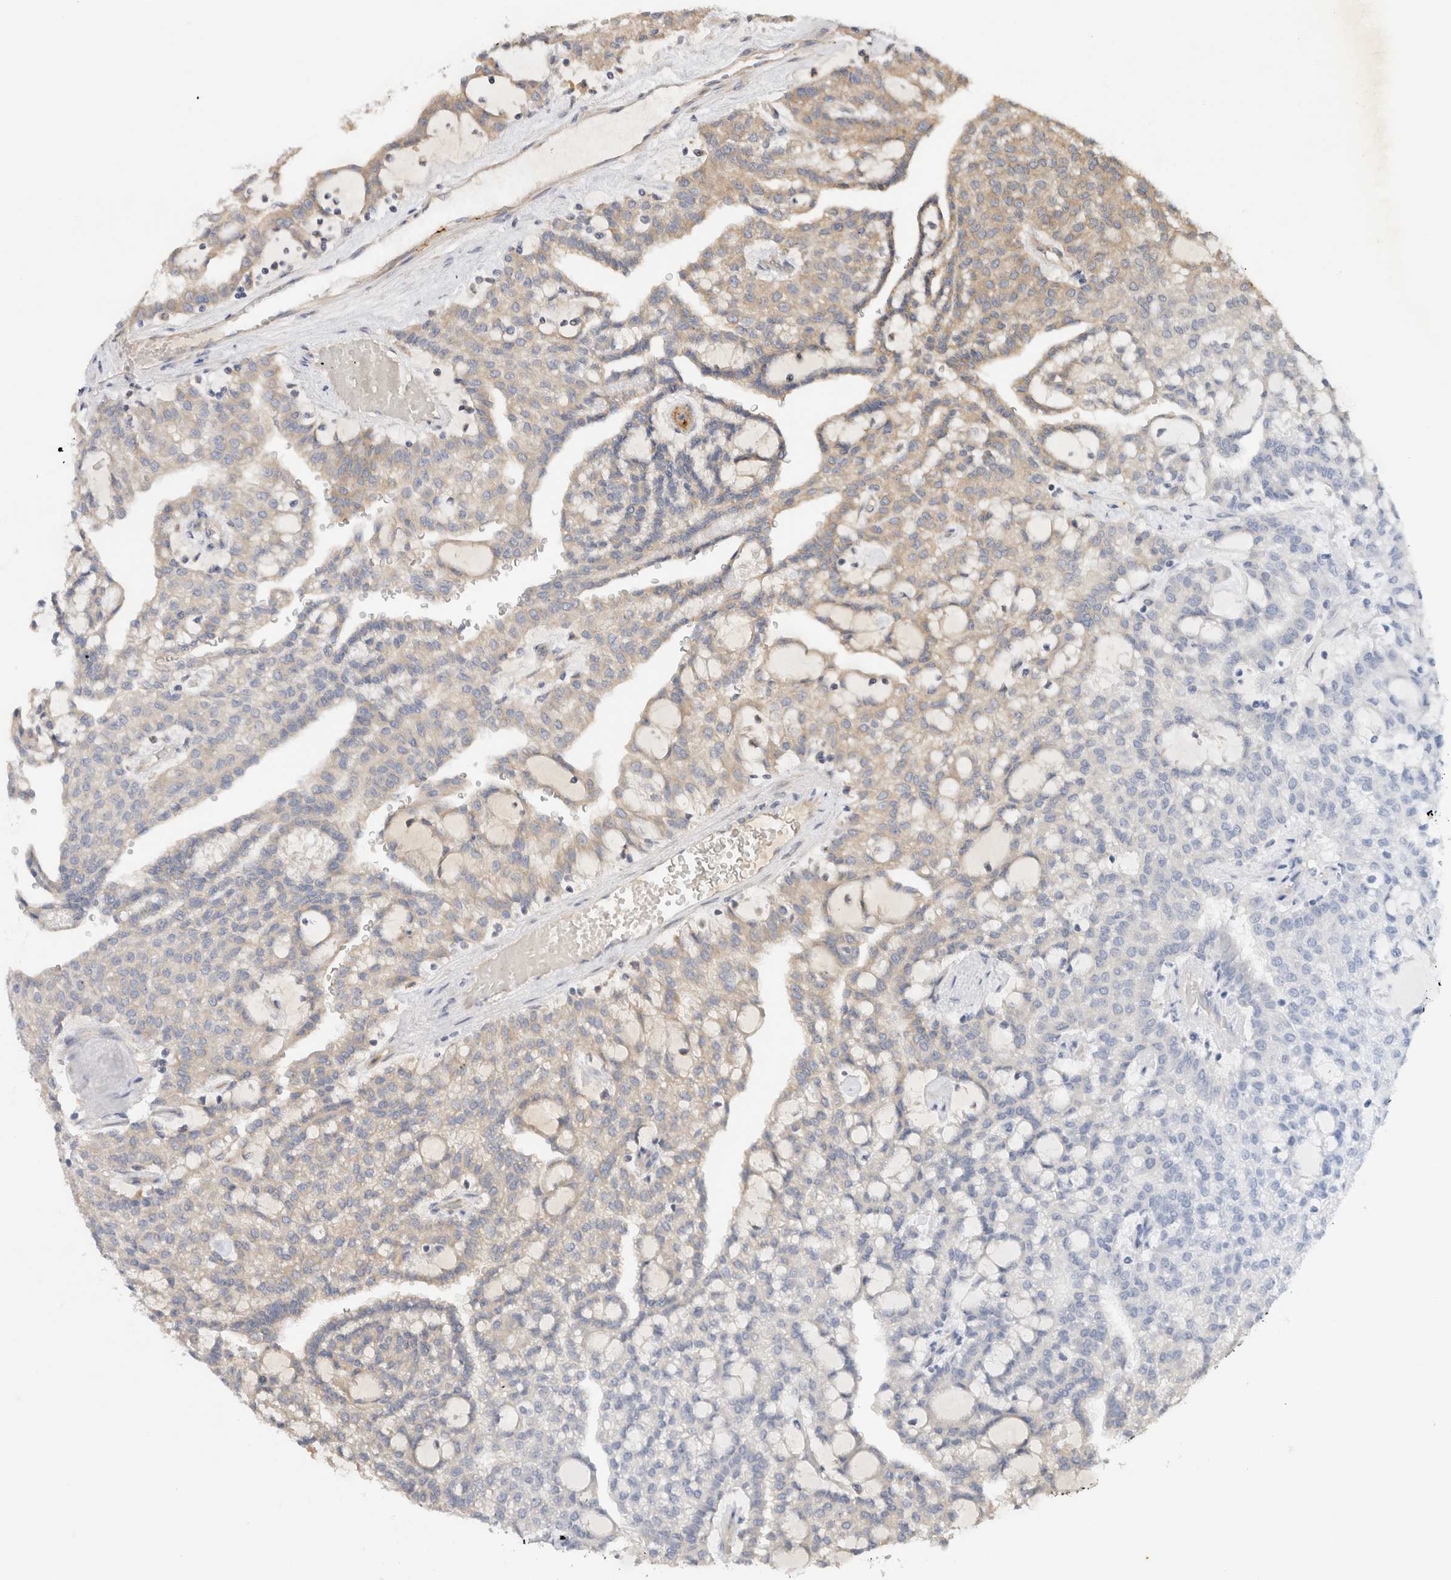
{"staining": {"intensity": "weak", "quantity": "<25%", "location": "cytoplasmic/membranous"}, "tissue": "renal cancer", "cell_type": "Tumor cells", "image_type": "cancer", "snomed": [{"axis": "morphology", "description": "Adenocarcinoma, NOS"}, {"axis": "topography", "description": "Kidney"}], "caption": "Protein analysis of adenocarcinoma (renal) exhibits no significant staining in tumor cells.", "gene": "SGK3", "patient": {"sex": "male", "age": 63}}